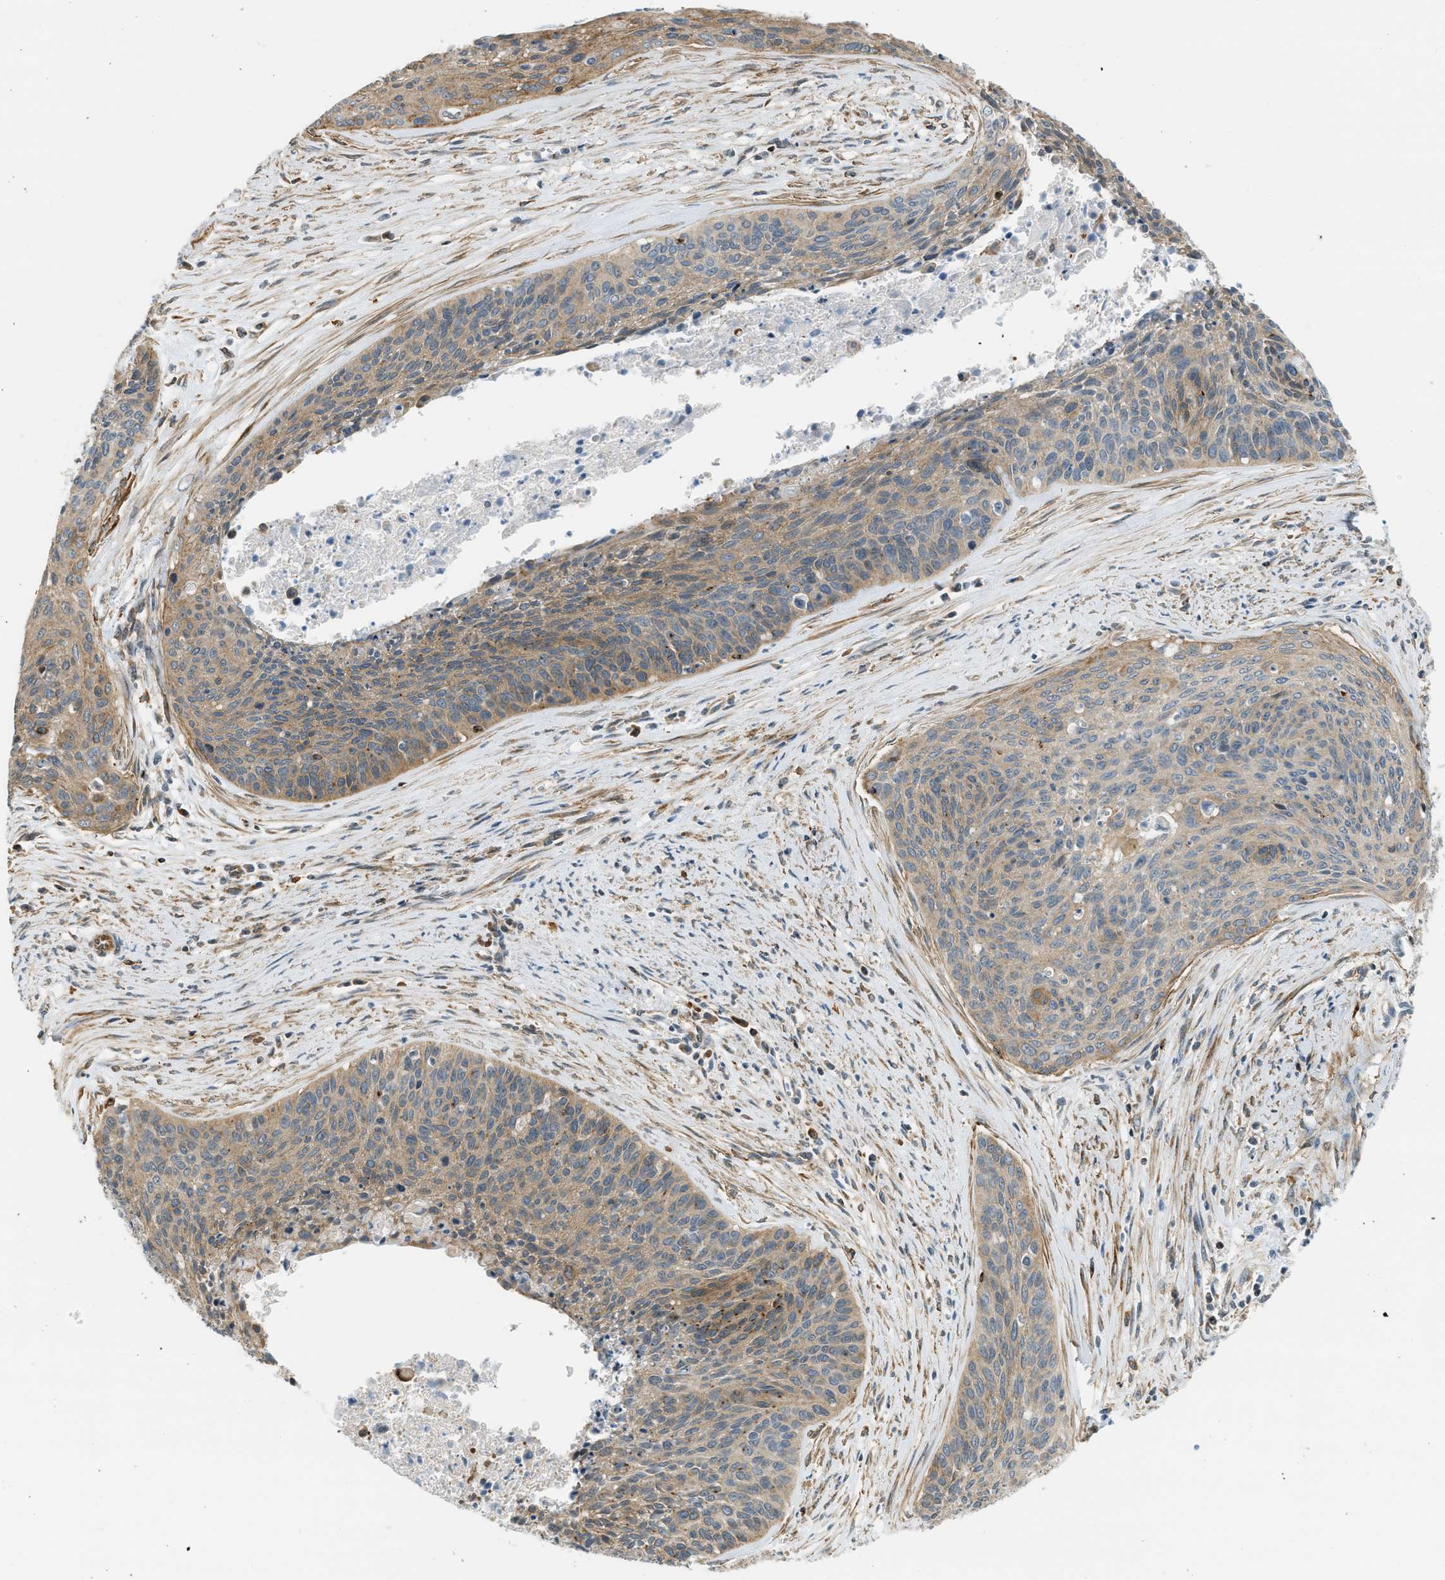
{"staining": {"intensity": "moderate", "quantity": ">75%", "location": "cytoplasmic/membranous"}, "tissue": "cervical cancer", "cell_type": "Tumor cells", "image_type": "cancer", "snomed": [{"axis": "morphology", "description": "Squamous cell carcinoma, NOS"}, {"axis": "topography", "description": "Cervix"}], "caption": "This micrograph demonstrates immunohistochemistry (IHC) staining of human squamous cell carcinoma (cervical), with medium moderate cytoplasmic/membranous positivity in about >75% of tumor cells.", "gene": "KIAA1671", "patient": {"sex": "female", "age": 55}}